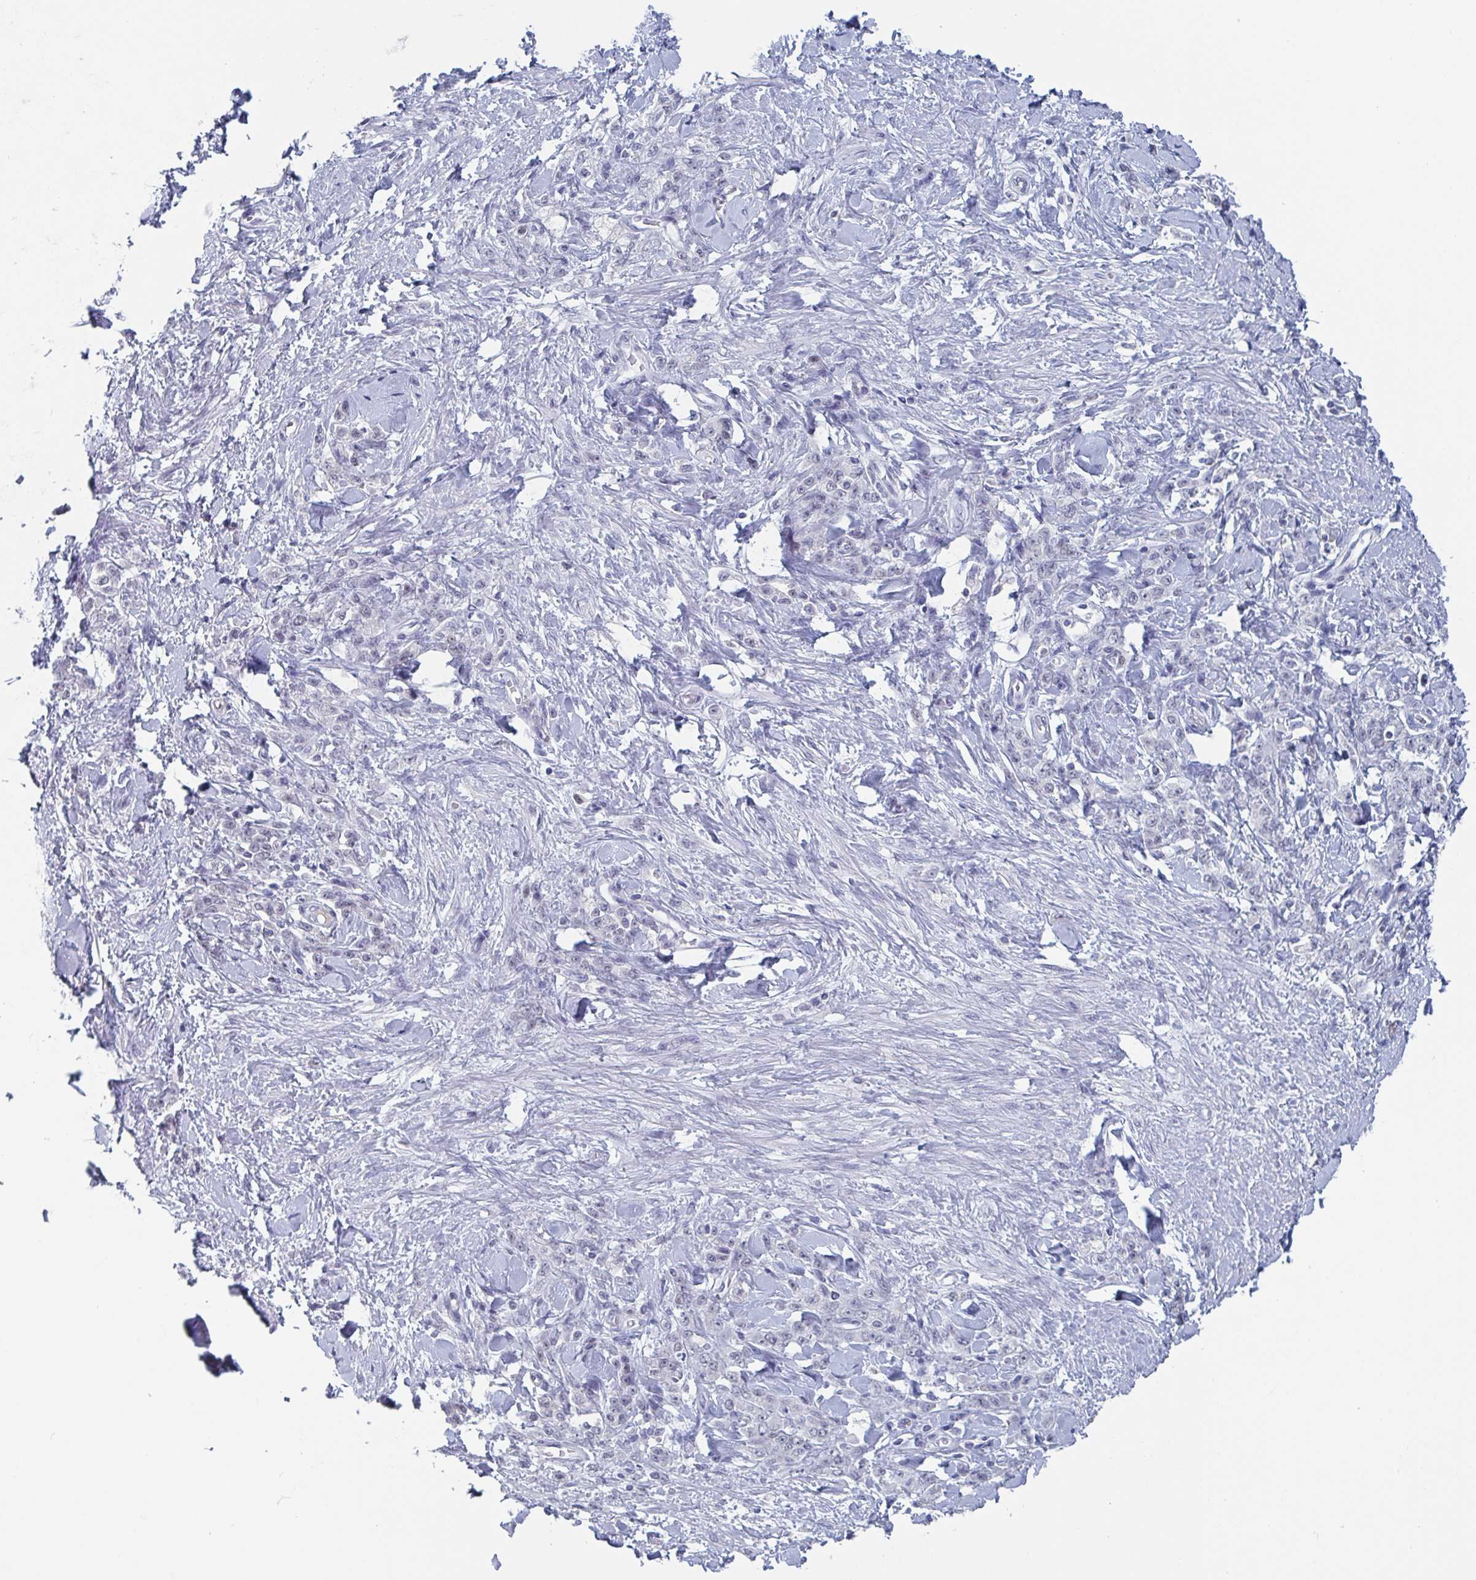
{"staining": {"intensity": "negative", "quantity": "none", "location": "none"}, "tissue": "stomach cancer", "cell_type": "Tumor cells", "image_type": "cancer", "snomed": [{"axis": "morphology", "description": "Normal tissue, NOS"}, {"axis": "morphology", "description": "Adenocarcinoma, NOS"}, {"axis": "topography", "description": "Stomach"}], "caption": "This is an immunohistochemistry (IHC) photomicrograph of stomach cancer (adenocarcinoma). There is no expression in tumor cells.", "gene": "KDM4D", "patient": {"sex": "male", "age": 82}}